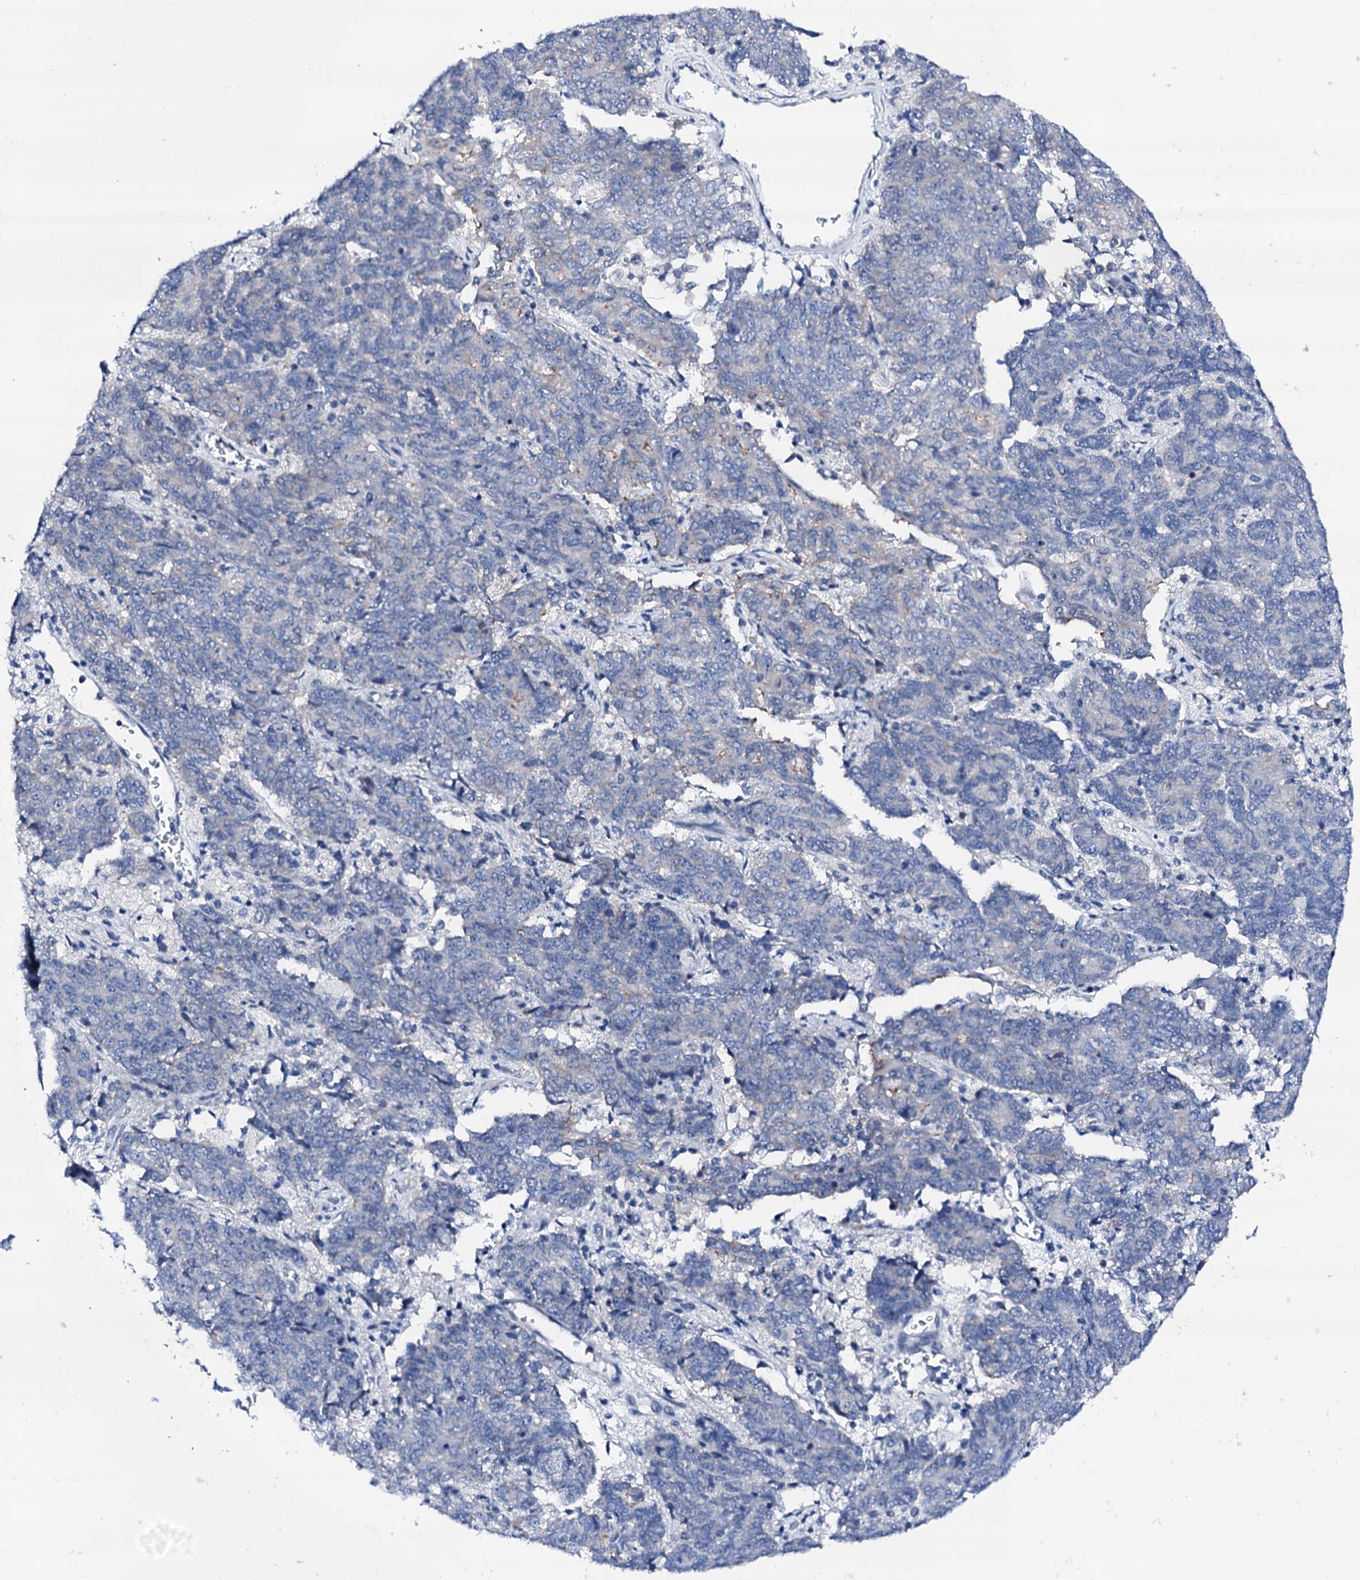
{"staining": {"intensity": "negative", "quantity": "none", "location": "none"}, "tissue": "endometrial cancer", "cell_type": "Tumor cells", "image_type": "cancer", "snomed": [{"axis": "morphology", "description": "Adenocarcinoma, NOS"}, {"axis": "topography", "description": "Endometrium"}], "caption": "Immunohistochemistry micrograph of endometrial cancer stained for a protein (brown), which displays no expression in tumor cells. (DAB immunohistochemistry, high magnification).", "gene": "TRAFD1", "patient": {"sex": "female", "age": 80}}